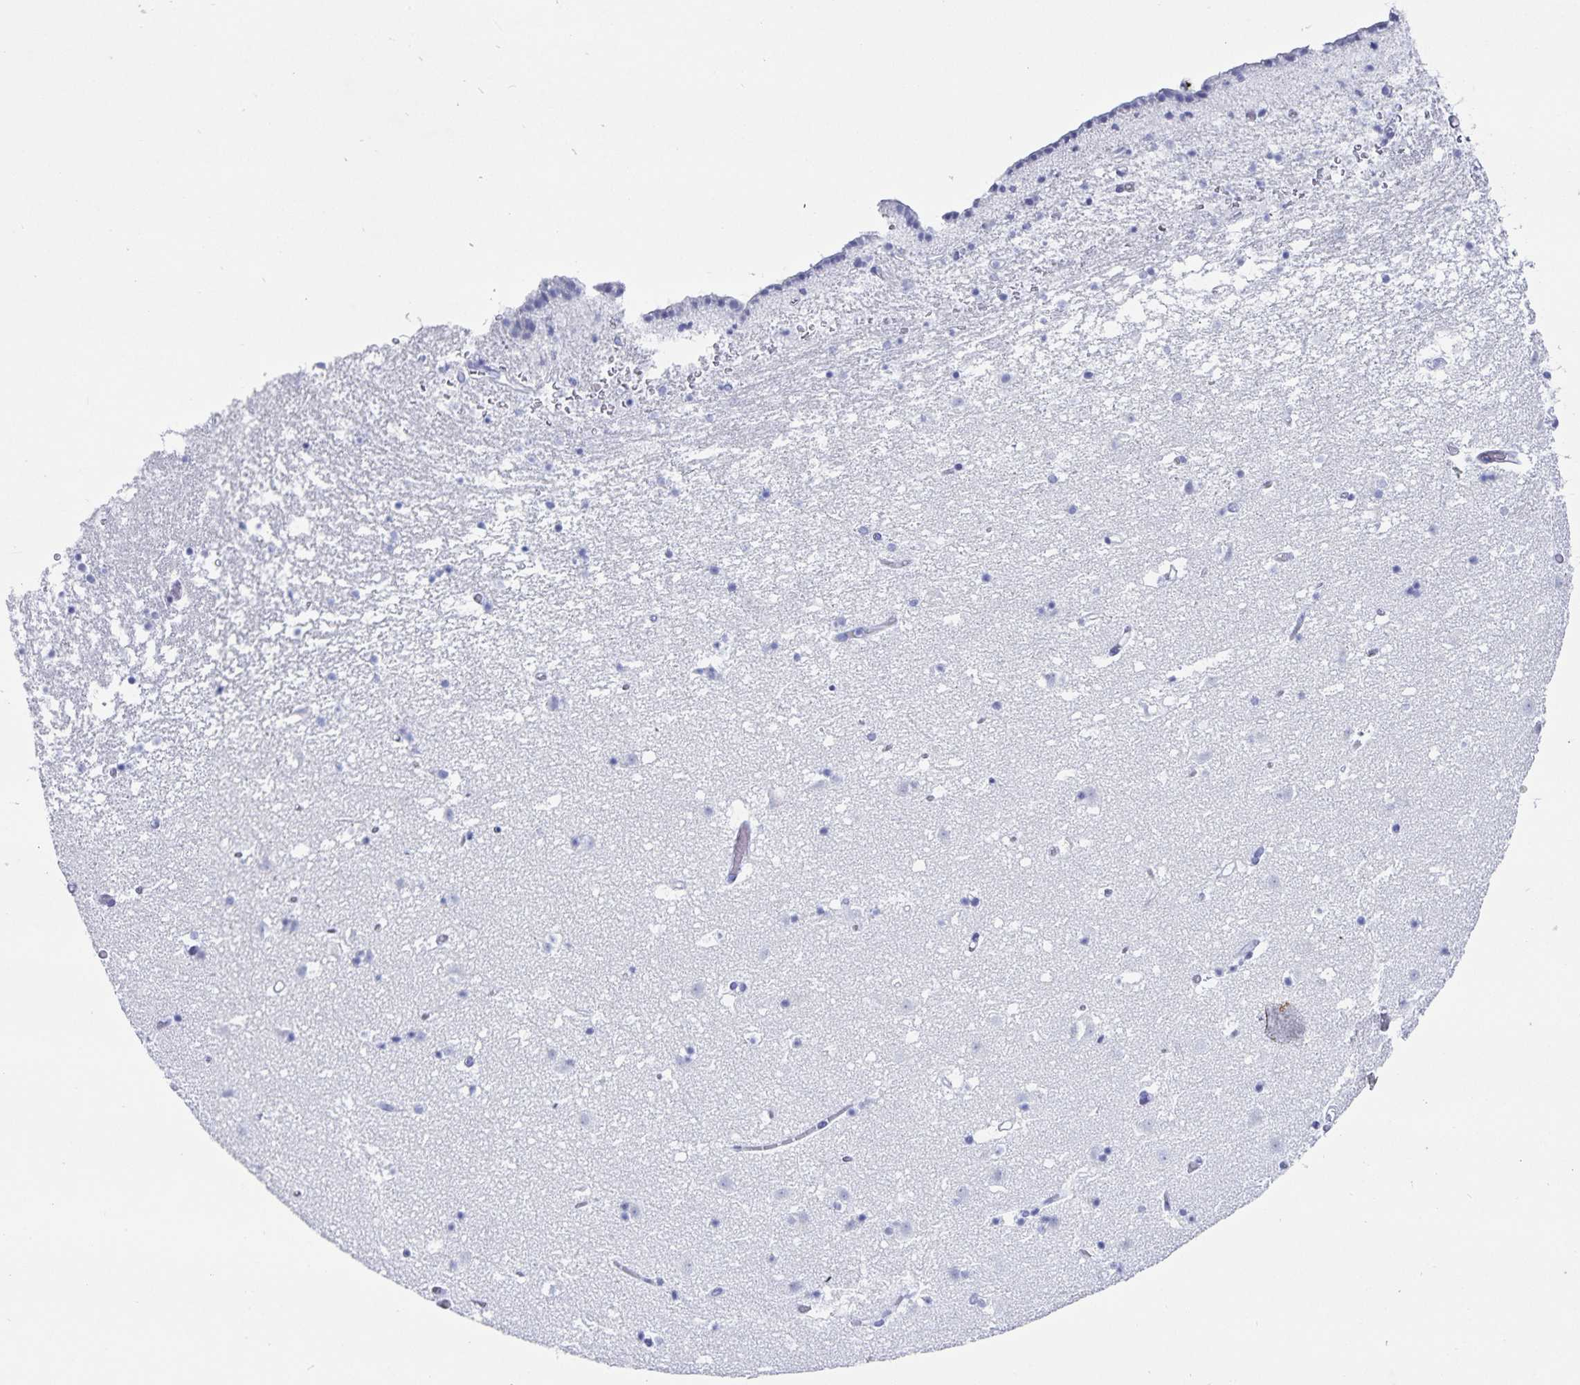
{"staining": {"intensity": "negative", "quantity": "none", "location": "none"}, "tissue": "caudate", "cell_type": "Glial cells", "image_type": "normal", "snomed": [{"axis": "morphology", "description": "Normal tissue, NOS"}, {"axis": "topography", "description": "Lateral ventricle wall"}], "caption": "High power microscopy histopathology image of an immunohistochemistry (IHC) photomicrograph of unremarkable caudate, revealing no significant expression in glial cells. The staining was performed using DAB (3,3'-diaminobenzidine) to visualize the protein expression in brown, while the nuclei were stained in blue with hematoxylin (Magnification: 20x).", "gene": "C19orf73", "patient": {"sex": "female", "age": 42}}